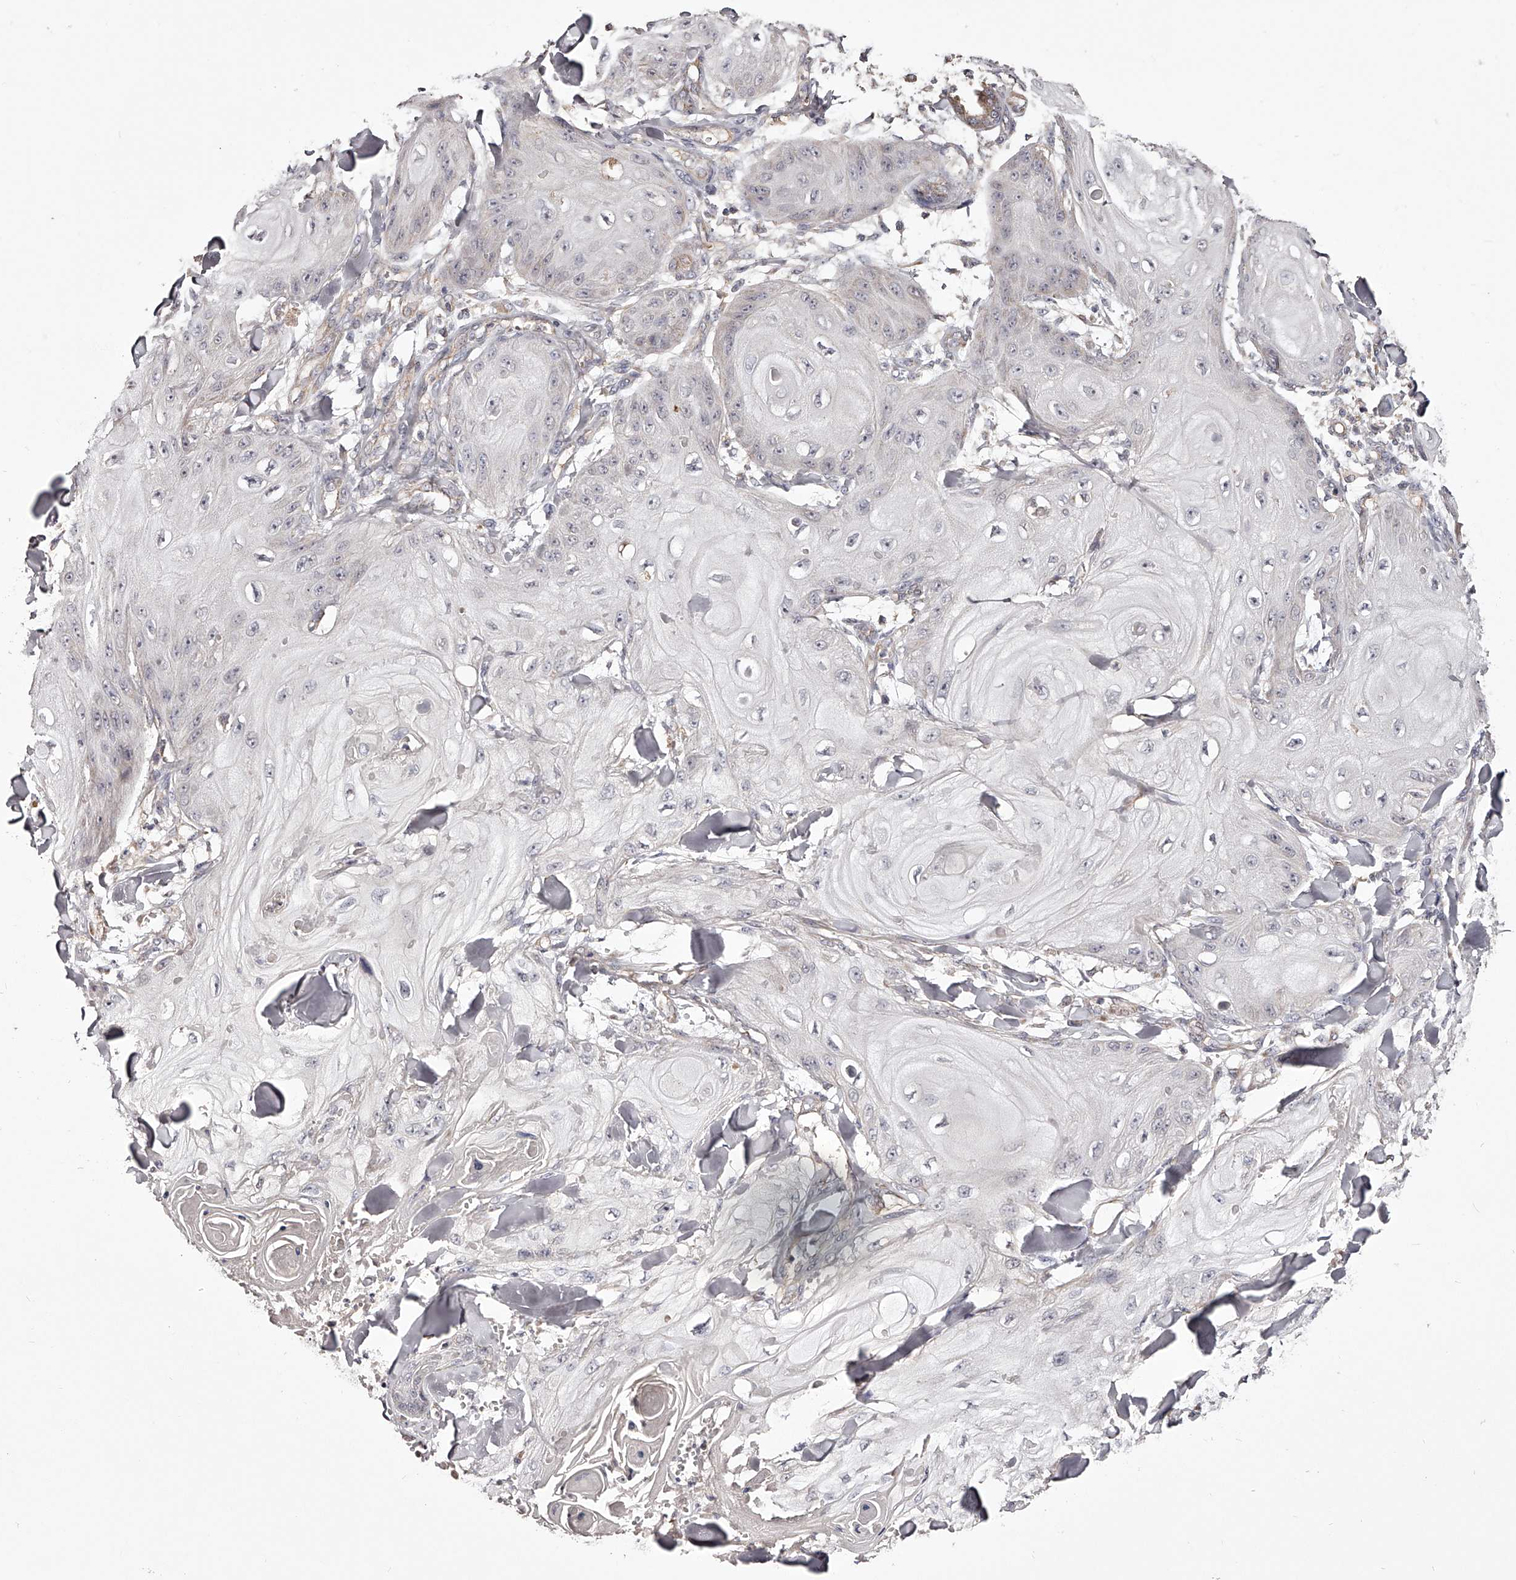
{"staining": {"intensity": "negative", "quantity": "none", "location": "none"}, "tissue": "skin cancer", "cell_type": "Tumor cells", "image_type": "cancer", "snomed": [{"axis": "morphology", "description": "Squamous cell carcinoma, NOS"}, {"axis": "topography", "description": "Skin"}], "caption": "Tumor cells are negative for brown protein staining in skin cancer.", "gene": "USP21", "patient": {"sex": "male", "age": 74}}